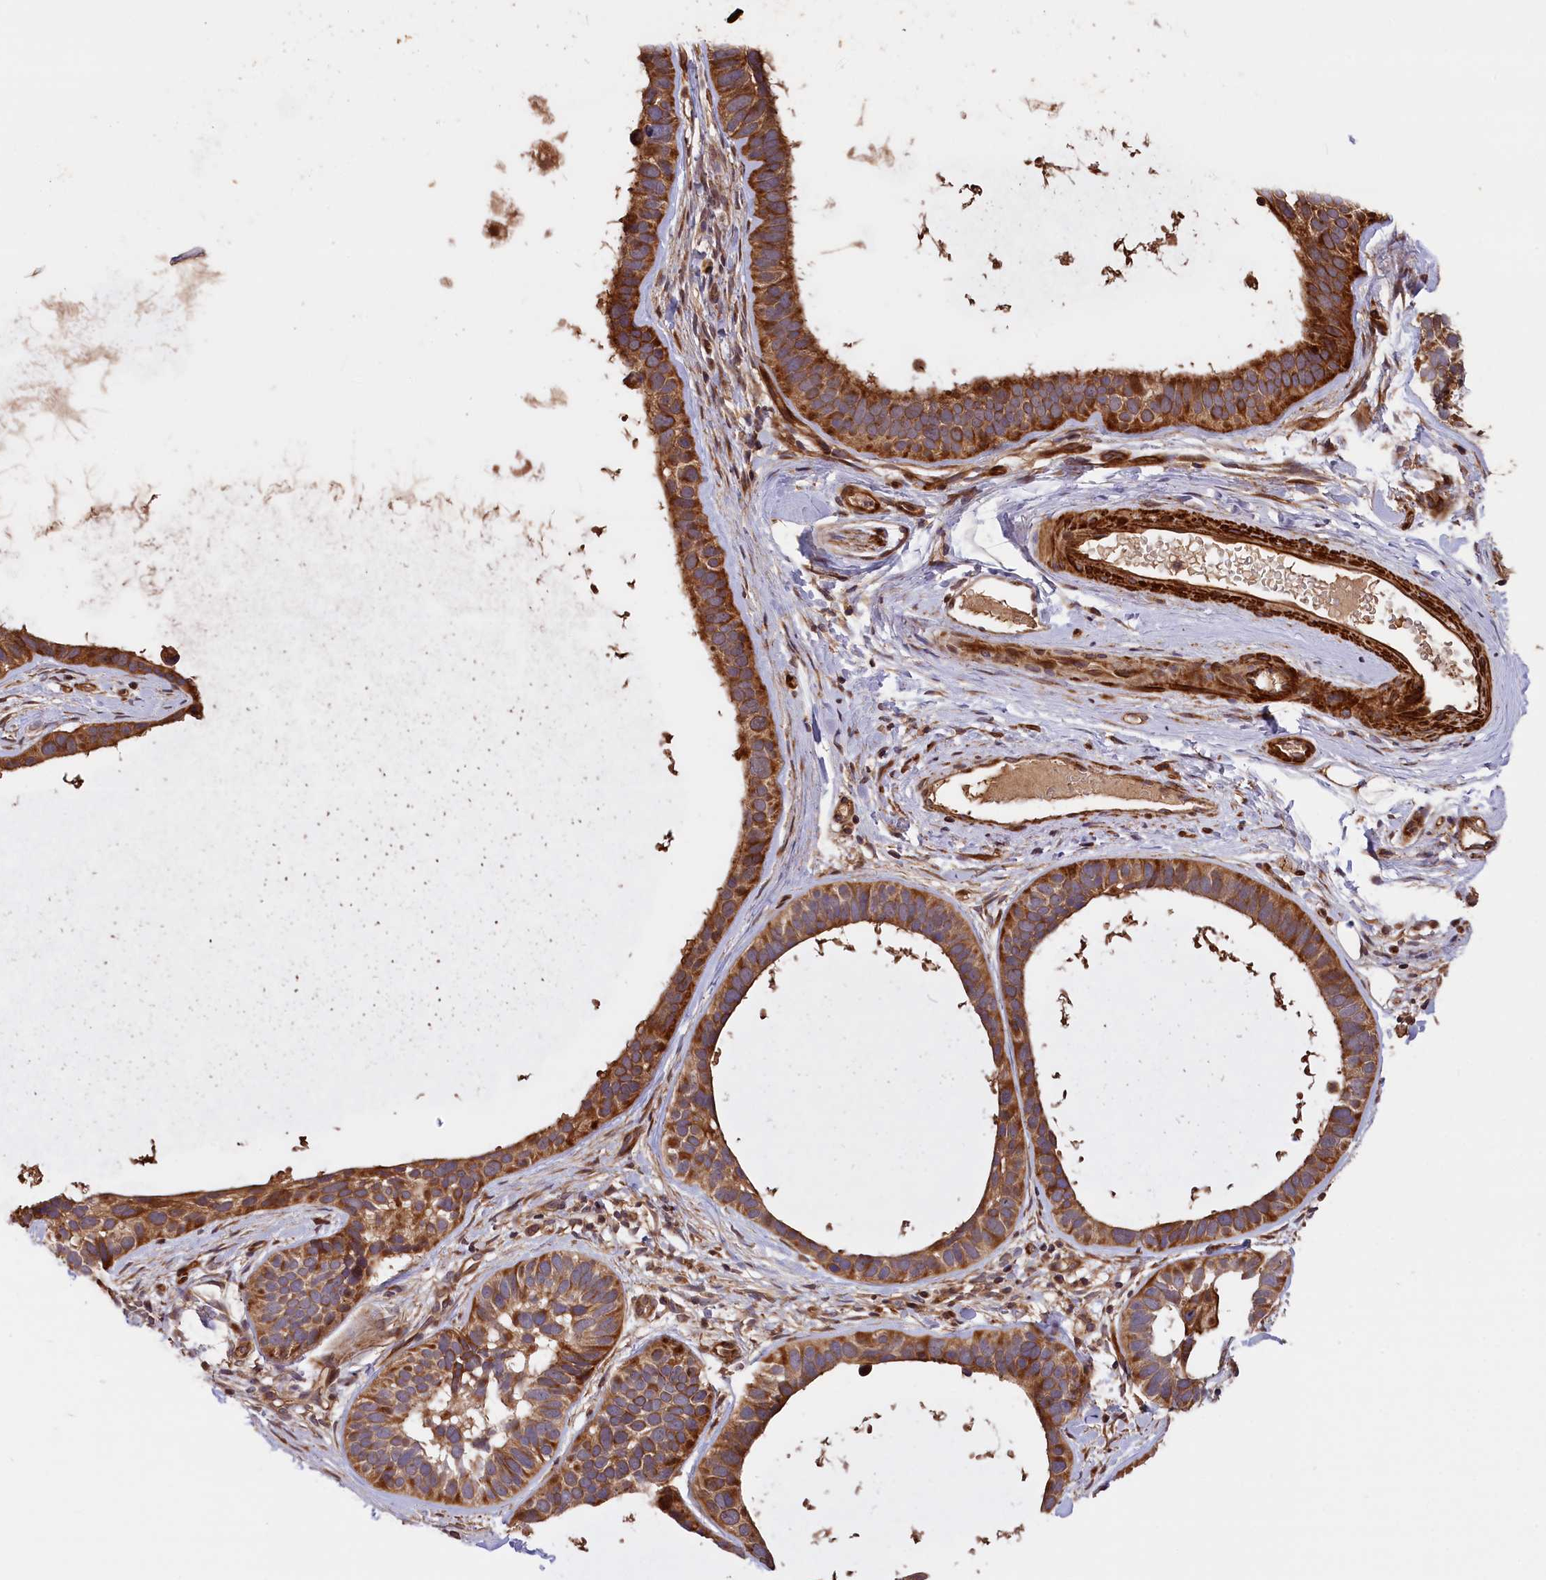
{"staining": {"intensity": "moderate", "quantity": ">75%", "location": "cytoplasmic/membranous"}, "tissue": "skin cancer", "cell_type": "Tumor cells", "image_type": "cancer", "snomed": [{"axis": "morphology", "description": "Basal cell carcinoma"}, {"axis": "topography", "description": "Skin"}], "caption": "Immunohistochemistry (IHC) micrograph of neoplastic tissue: skin cancer stained using immunohistochemistry reveals medium levels of moderate protein expression localized specifically in the cytoplasmic/membranous of tumor cells, appearing as a cytoplasmic/membranous brown color.", "gene": "DNAJB9", "patient": {"sex": "male", "age": 62}}